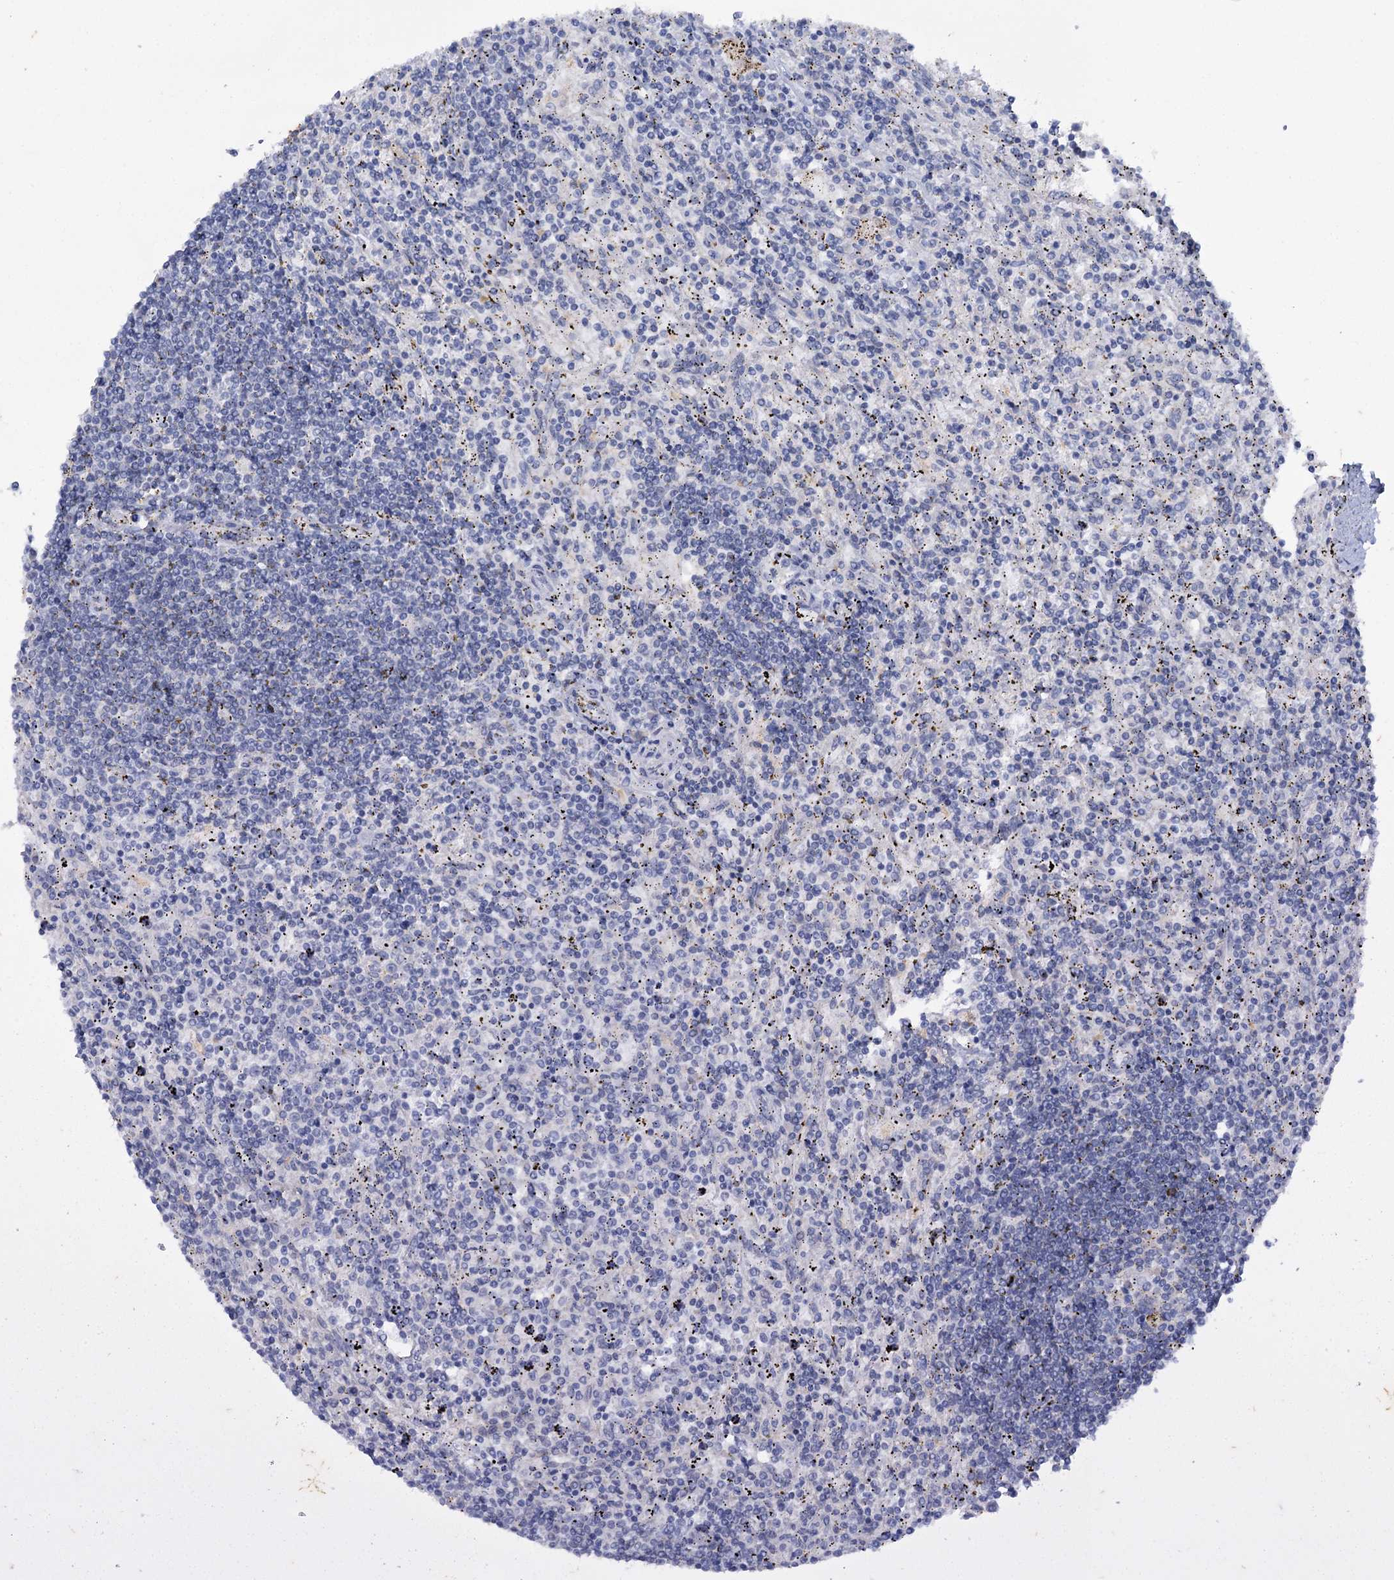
{"staining": {"intensity": "negative", "quantity": "none", "location": "none"}, "tissue": "lymphoma", "cell_type": "Tumor cells", "image_type": "cancer", "snomed": [{"axis": "morphology", "description": "Malignant lymphoma, non-Hodgkin's type, Low grade"}, {"axis": "topography", "description": "Spleen"}], "caption": "Tumor cells show no significant protein staining in lymphoma. (DAB (3,3'-diaminobenzidine) immunohistochemistry with hematoxylin counter stain).", "gene": "MID1IP1", "patient": {"sex": "male", "age": 76}}